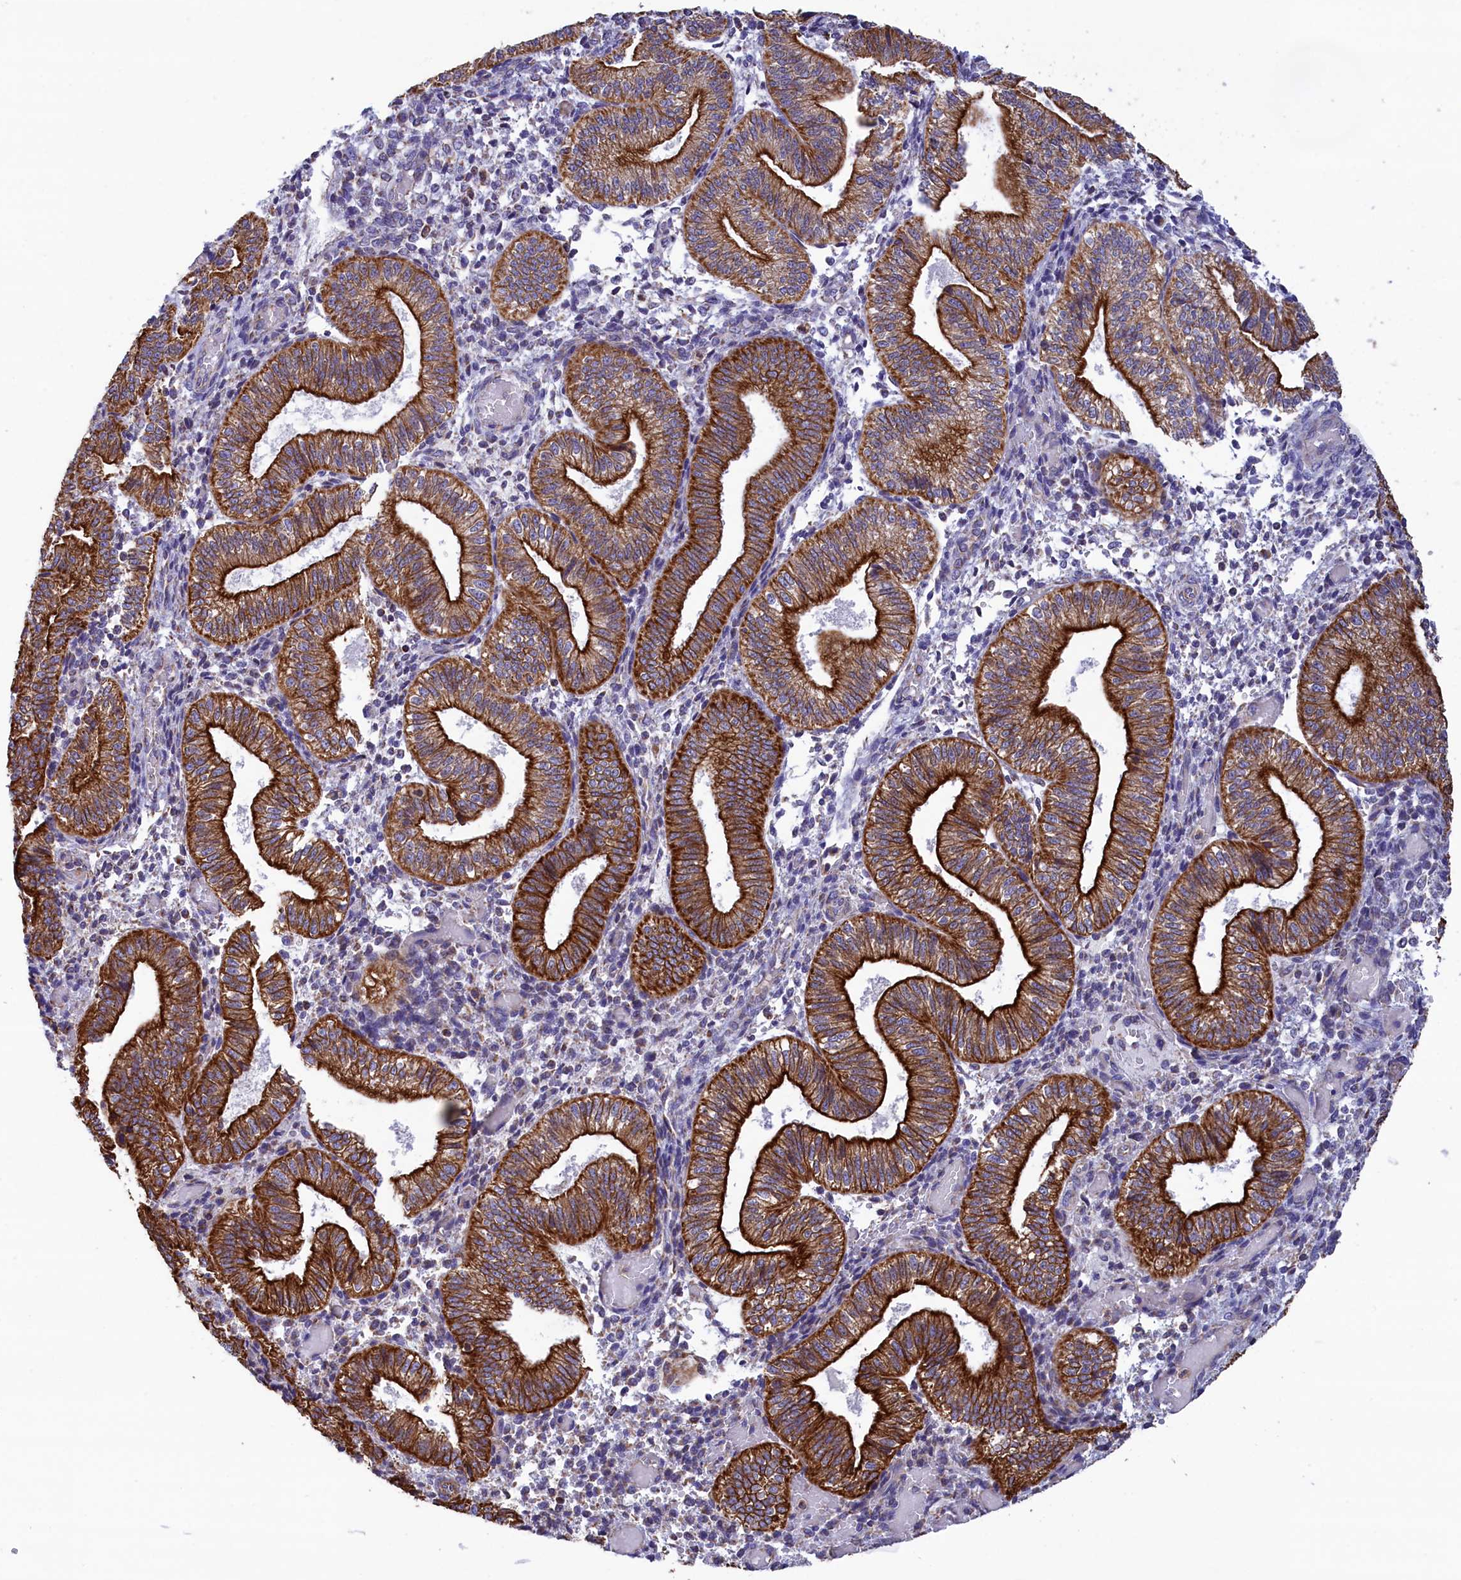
{"staining": {"intensity": "weak", "quantity": "<25%", "location": "cytoplasmic/membranous"}, "tissue": "endometrium", "cell_type": "Cells in endometrial stroma", "image_type": "normal", "snomed": [{"axis": "morphology", "description": "Normal tissue, NOS"}, {"axis": "topography", "description": "Endometrium"}], "caption": "The photomicrograph demonstrates no staining of cells in endometrial stroma in benign endometrium. (Immunohistochemistry, brightfield microscopy, high magnification).", "gene": "GATB", "patient": {"sex": "female", "age": 34}}